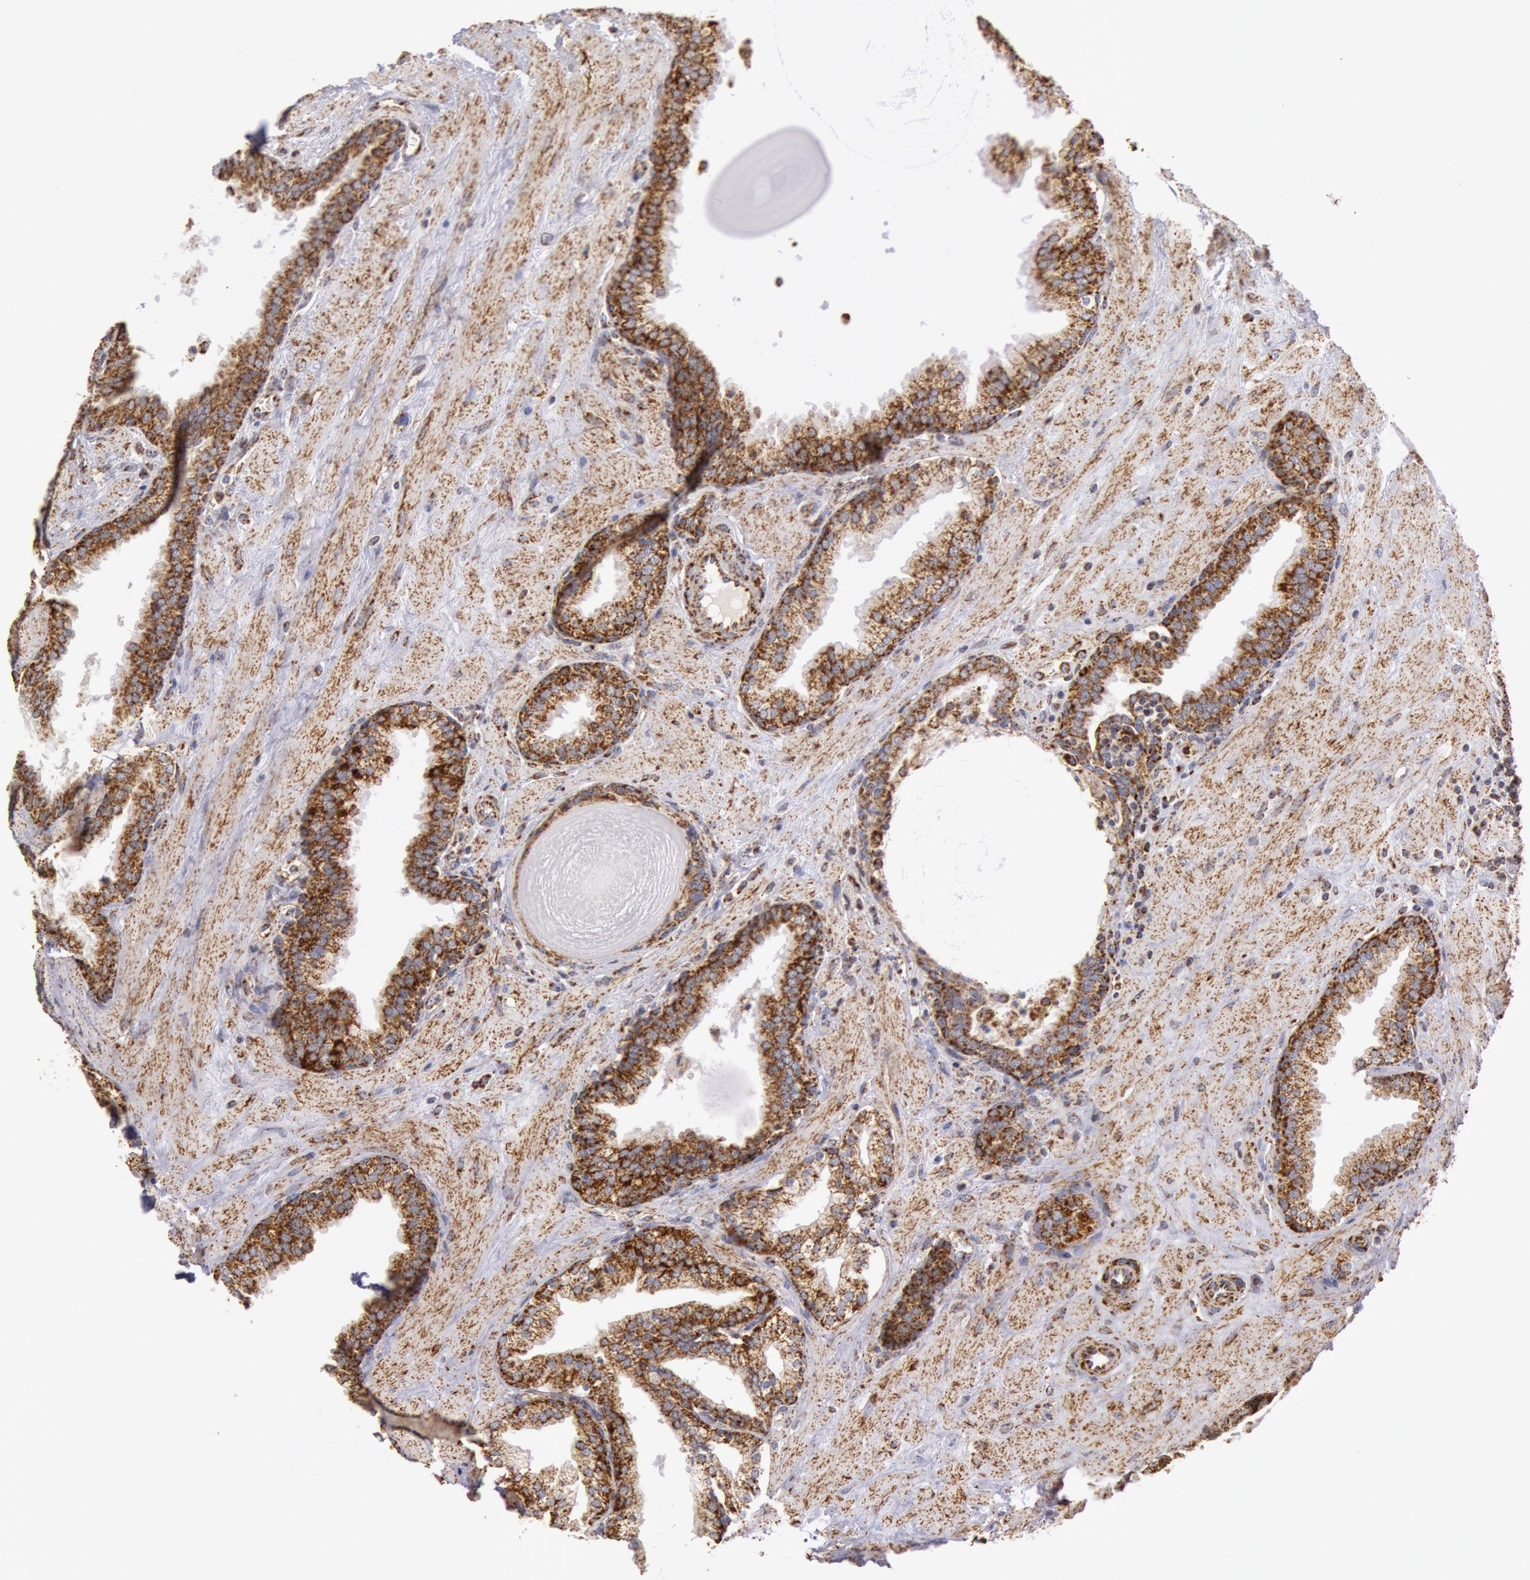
{"staining": {"intensity": "moderate", "quantity": ">75%", "location": "cytoplasmic/membranous"}, "tissue": "prostate", "cell_type": "Glandular cells", "image_type": "normal", "snomed": [{"axis": "morphology", "description": "Normal tissue, NOS"}, {"axis": "topography", "description": "Prostate"}], "caption": "Prostate was stained to show a protein in brown. There is medium levels of moderate cytoplasmic/membranous expression in about >75% of glandular cells. The staining is performed using DAB brown chromogen to label protein expression. The nuclei are counter-stained blue using hematoxylin.", "gene": "CYC1", "patient": {"sex": "male", "age": 51}}